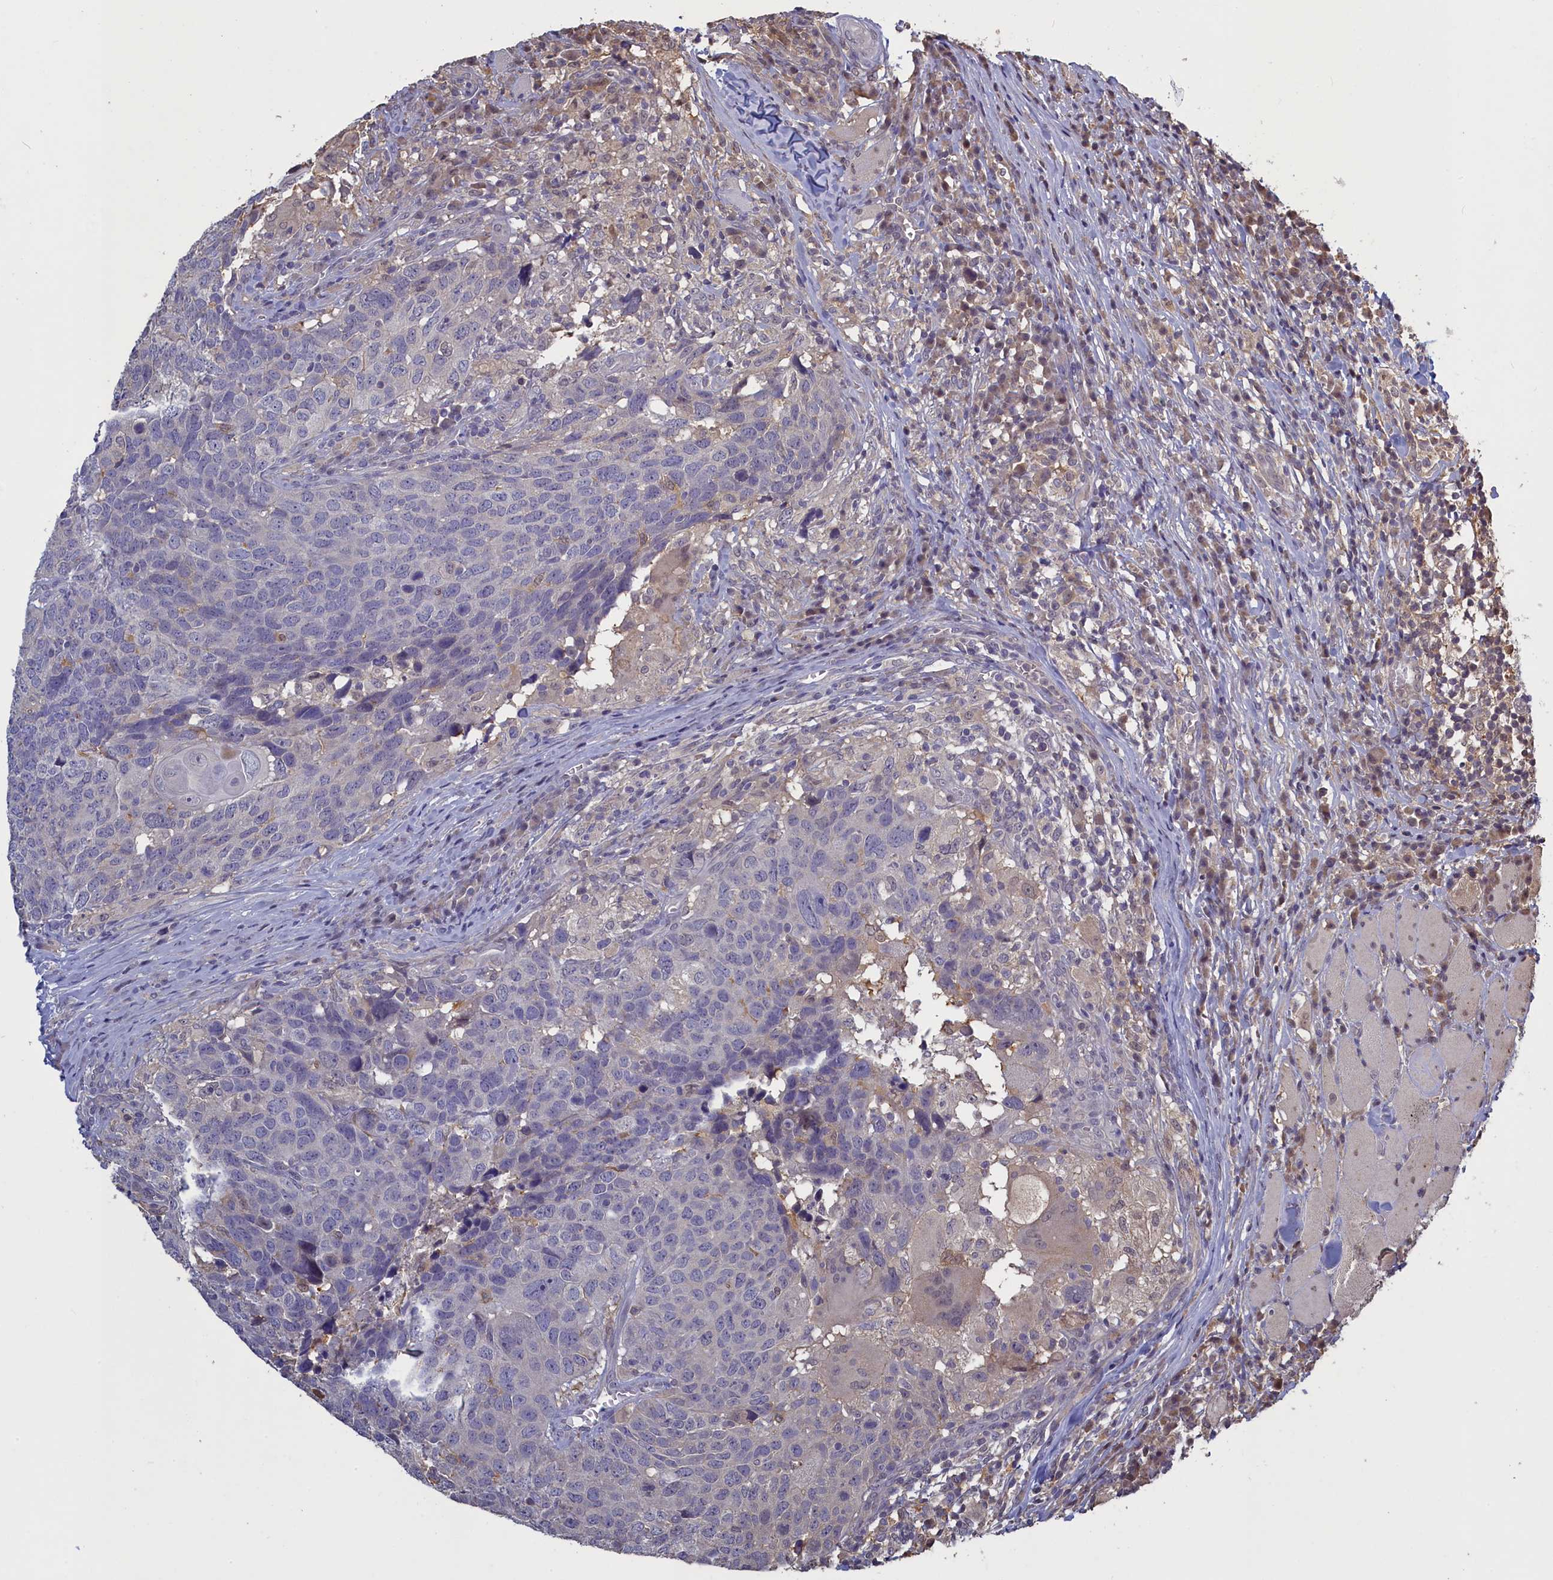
{"staining": {"intensity": "negative", "quantity": "none", "location": "none"}, "tissue": "head and neck cancer", "cell_type": "Tumor cells", "image_type": "cancer", "snomed": [{"axis": "morphology", "description": "Squamous cell carcinoma, NOS"}, {"axis": "topography", "description": "Head-Neck"}], "caption": "DAB (3,3'-diaminobenzidine) immunohistochemical staining of head and neck cancer (squamous cell carcinoma) exhibits no significant expression in tumor cells.", "gene": "UCHL3", "patient": {"sex": "male", "age": 66}}